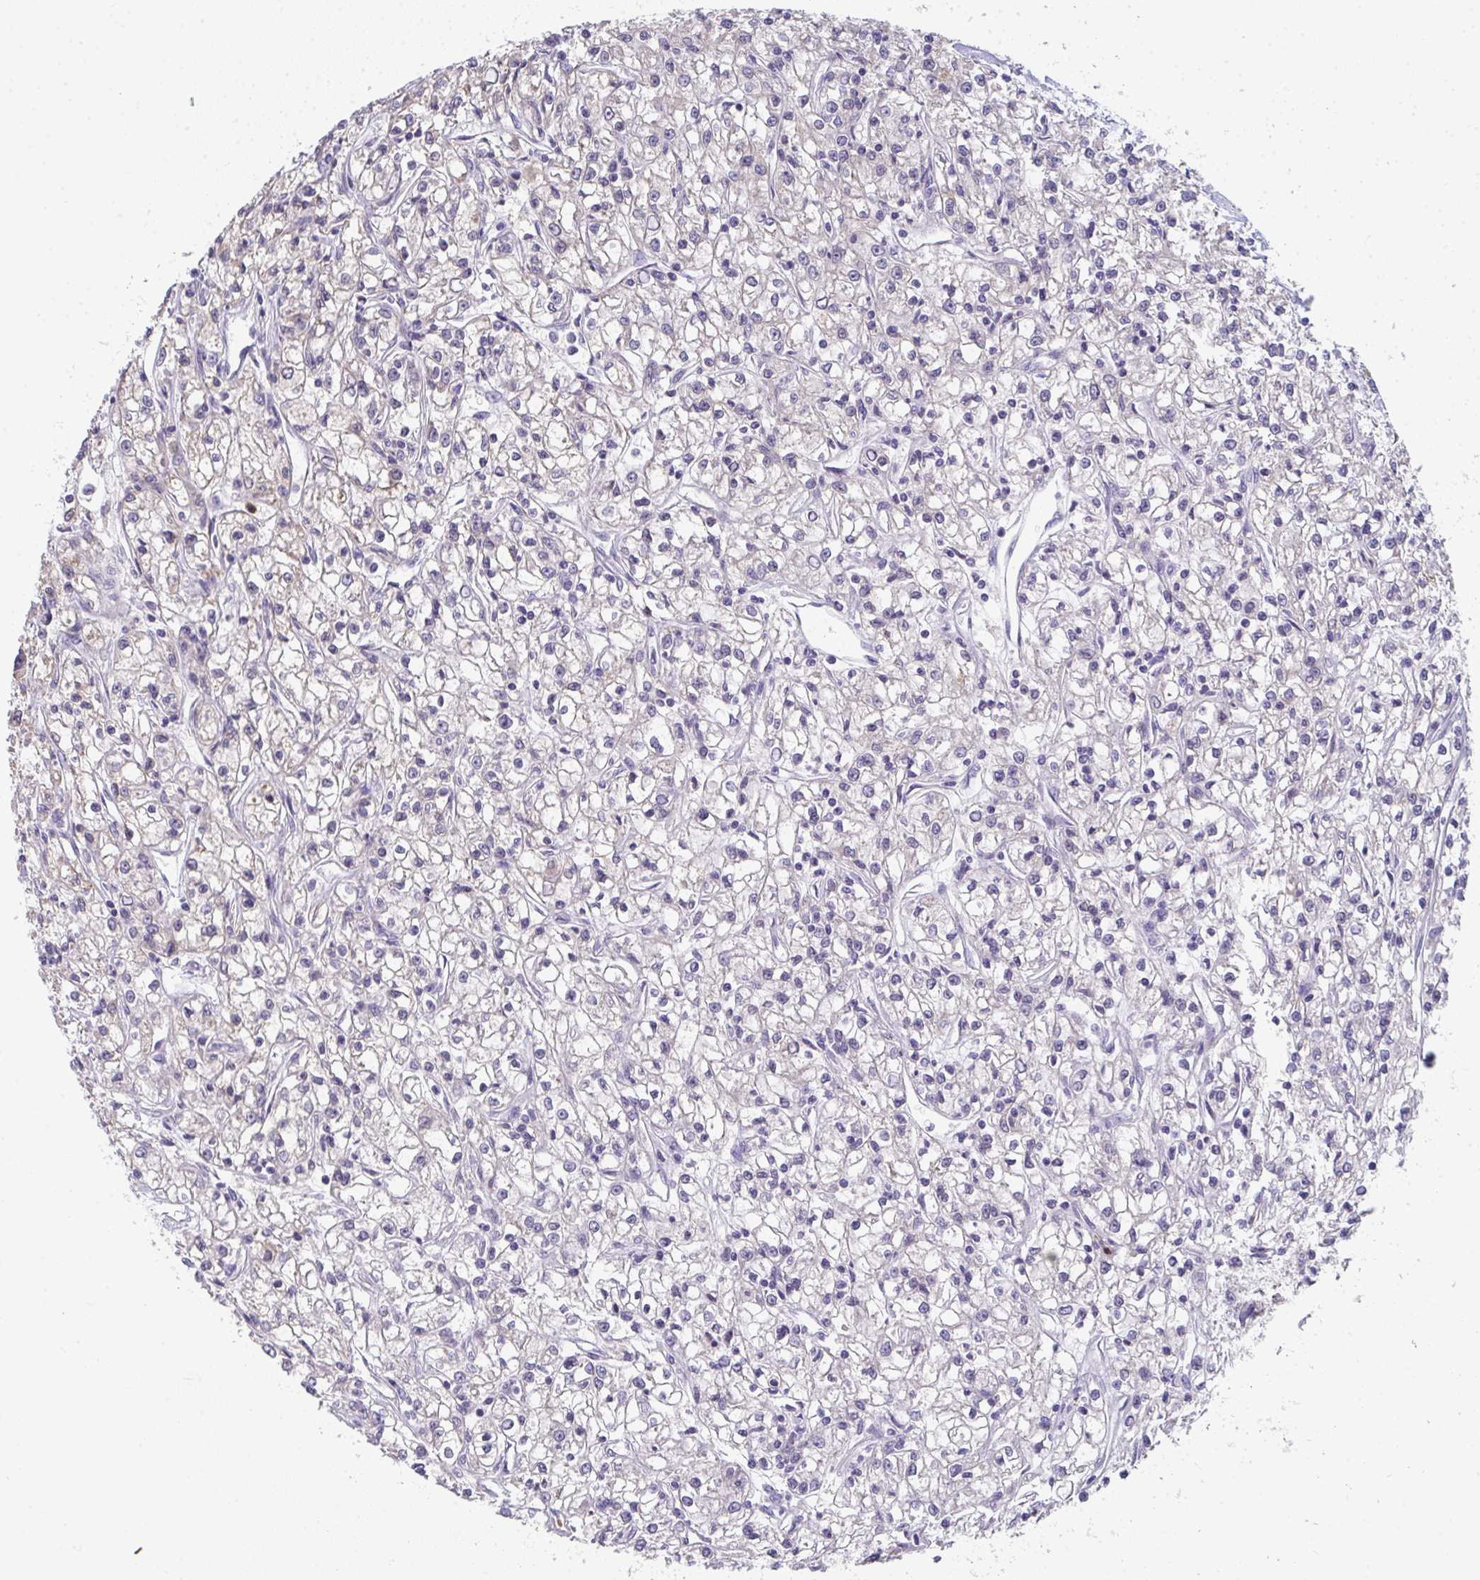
{"staining": {"intensity": "negative", "quantity": "none", "location": "none"}, "tissue": "renal cancer", "cell_type": "Tumor cells", "image_type": "cancer", "snomed": [{"axis": "morphology", "description": "Adenocarcinoma, NOS"}, {"axis": "topography", "description": "Kidney"}], "caption": "Micrograph shows no protein positivity in tumor cells of renal cancer tissue.", "gene": "RIOK1", "patient": {"sex": "female", "age": 59}}